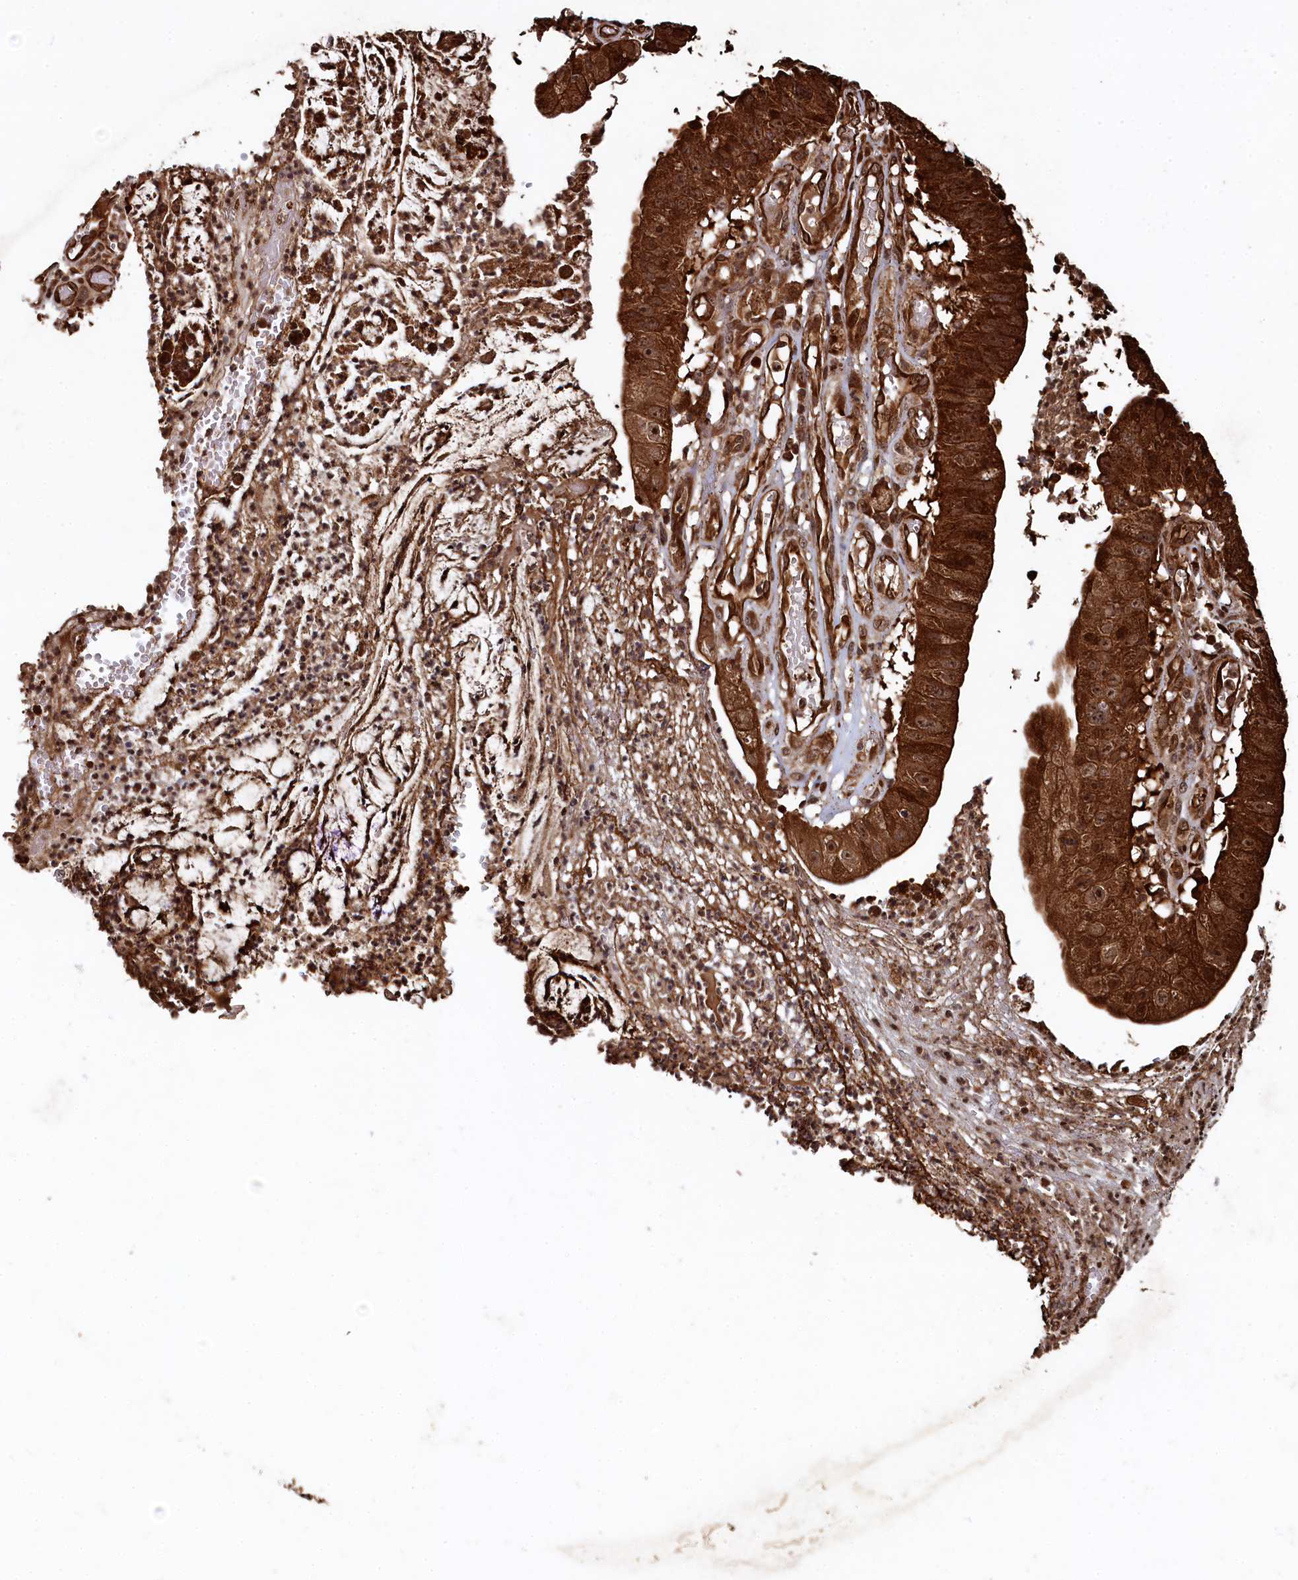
{"staining": {"intensity": "strong", "quantity": ">75%", "location": "cytoplasmic/membranous"}, "tissue": "stomach cancer", "cell_type": "Tumor cells", "image_type": "cancer", "snomed": [{"axis": "morphology", "description": "Adenocarcinoma, NOS"}, {"axis": "topography", "description": "Stomach"}], "caption": "A brown stain highlights strong cytoplasmic/membranous staining of a protein in human stomach adenocarcinoma tumor cells.", "gene": "PIGN", "patient": {"sex": "male", "age": 59}}